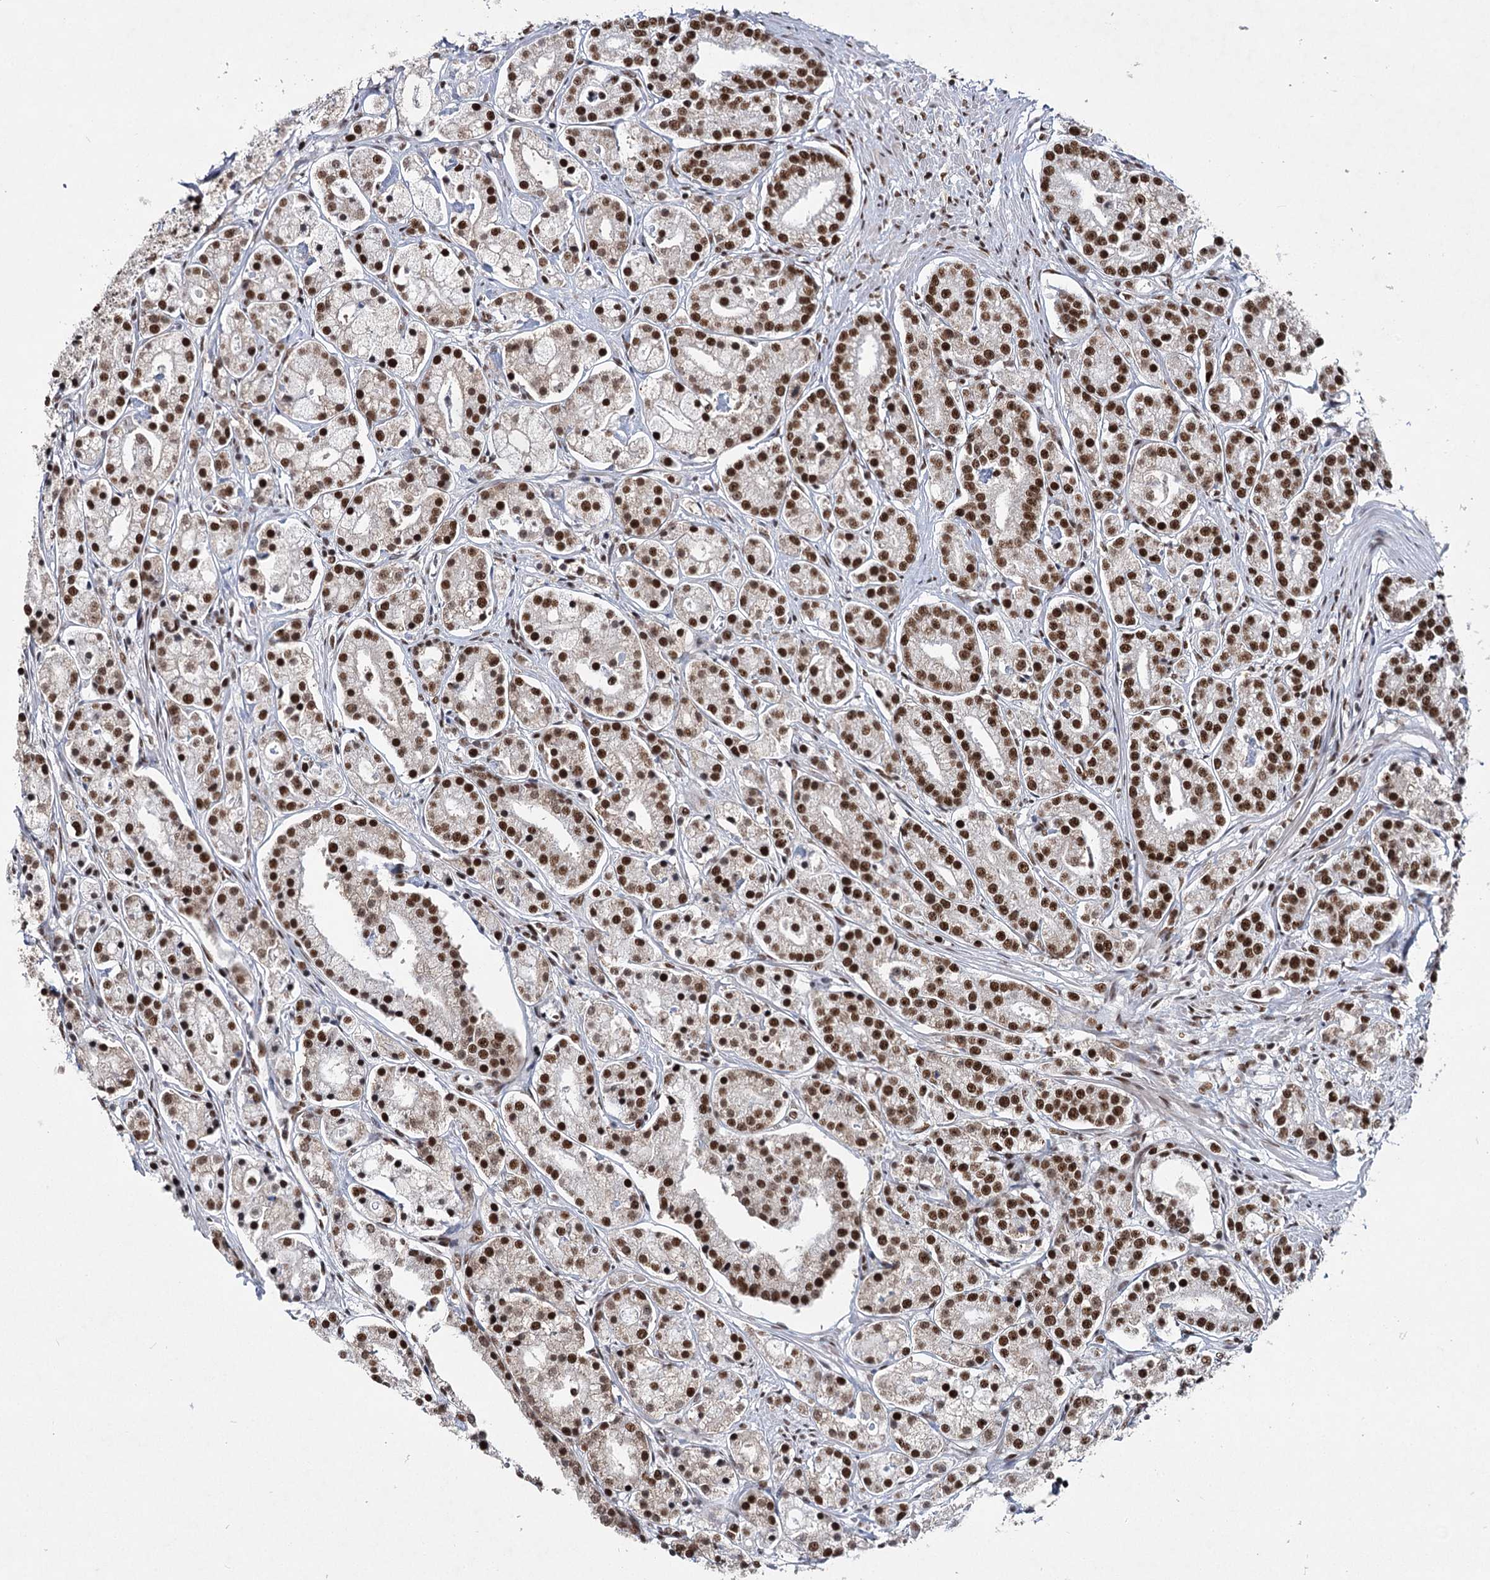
{"staining": {"intensity": "strong", "quantity": ">75%", "location": "nuclear"}, "tissue": "prostate cancer", "cell_type": "Tumor cells", "image_type": "cancer", "snomed": [{"axis": "morphology", "description": "Adenocarcinoma, High grade"}, {"axis": "topography", "description": "Prostate"}], "caption": "Immunohistochemical staining of human prostate cancer demonstrates high levels of strong nuclear expression in about >75% of tumor cells. The staining was performed using DAB, with brown indicating positive protein expression. Nuclei are stained blue with hematoxylin.", "gene": "SCAF8", "patient": {"sex": "male", "age": 69}}